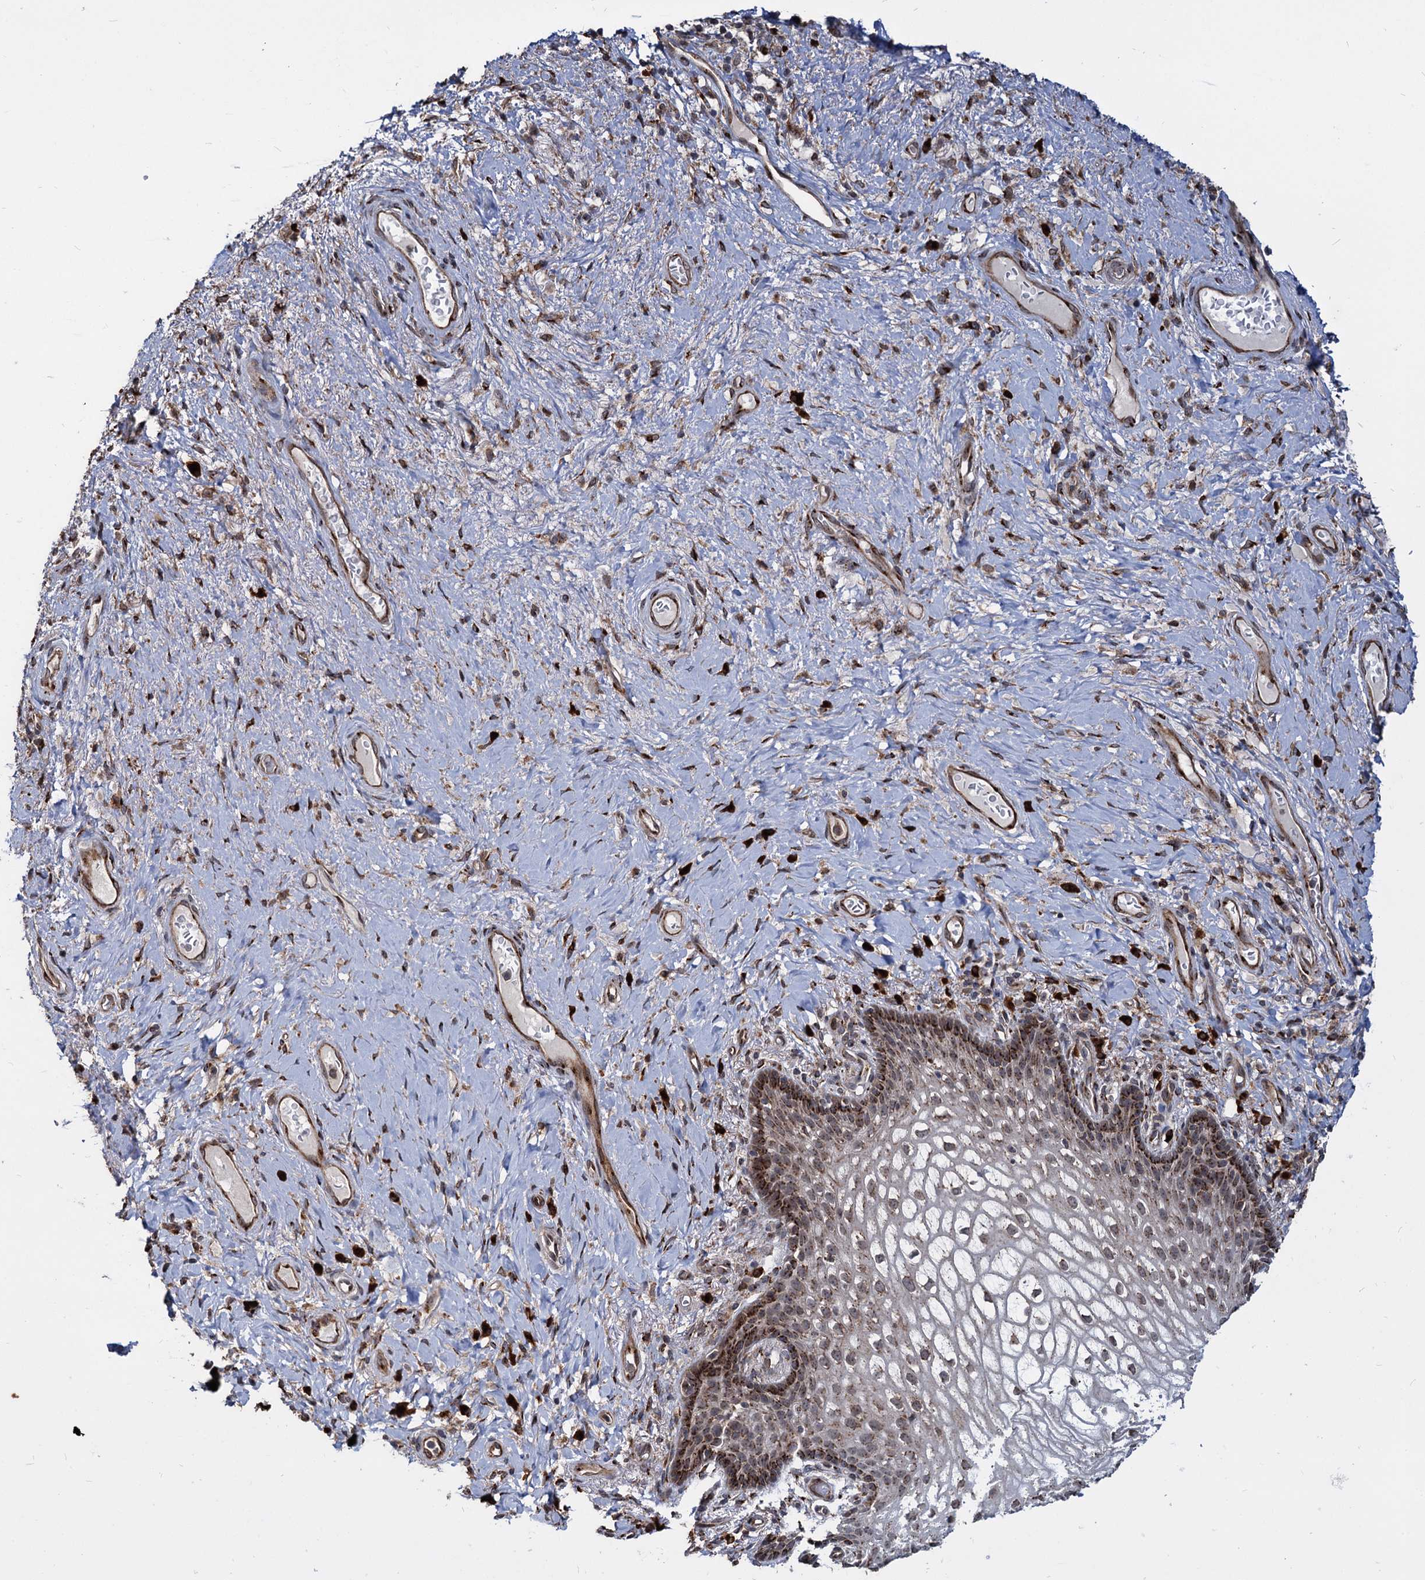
{"staining": {"intensity": "strong", "quantity": "25%-75%", "location": "cytoplasmic/membranous"}, "tissue": "vagina", "cell_type": "Squamous epithelial cells", "image_type": "normal", "snomed": [{"axis": "morphology", "description": "Normal tissue, NOS"}, {"axis": "topography", "description": "Vagina"}], "caption": "Strong cytoplasmic/membranous protein positivity is seen in about 25%-75% of squamous epithelial cells in vagina. The protein of interest is stained brown, and the nuclei are stained in blue (DAB (3,3'-diaminobenzidine) IHC with brightfield microscopy, high magnification).", "gene": "SAAL1", "patient": {"sex": "female", "age": 60}}